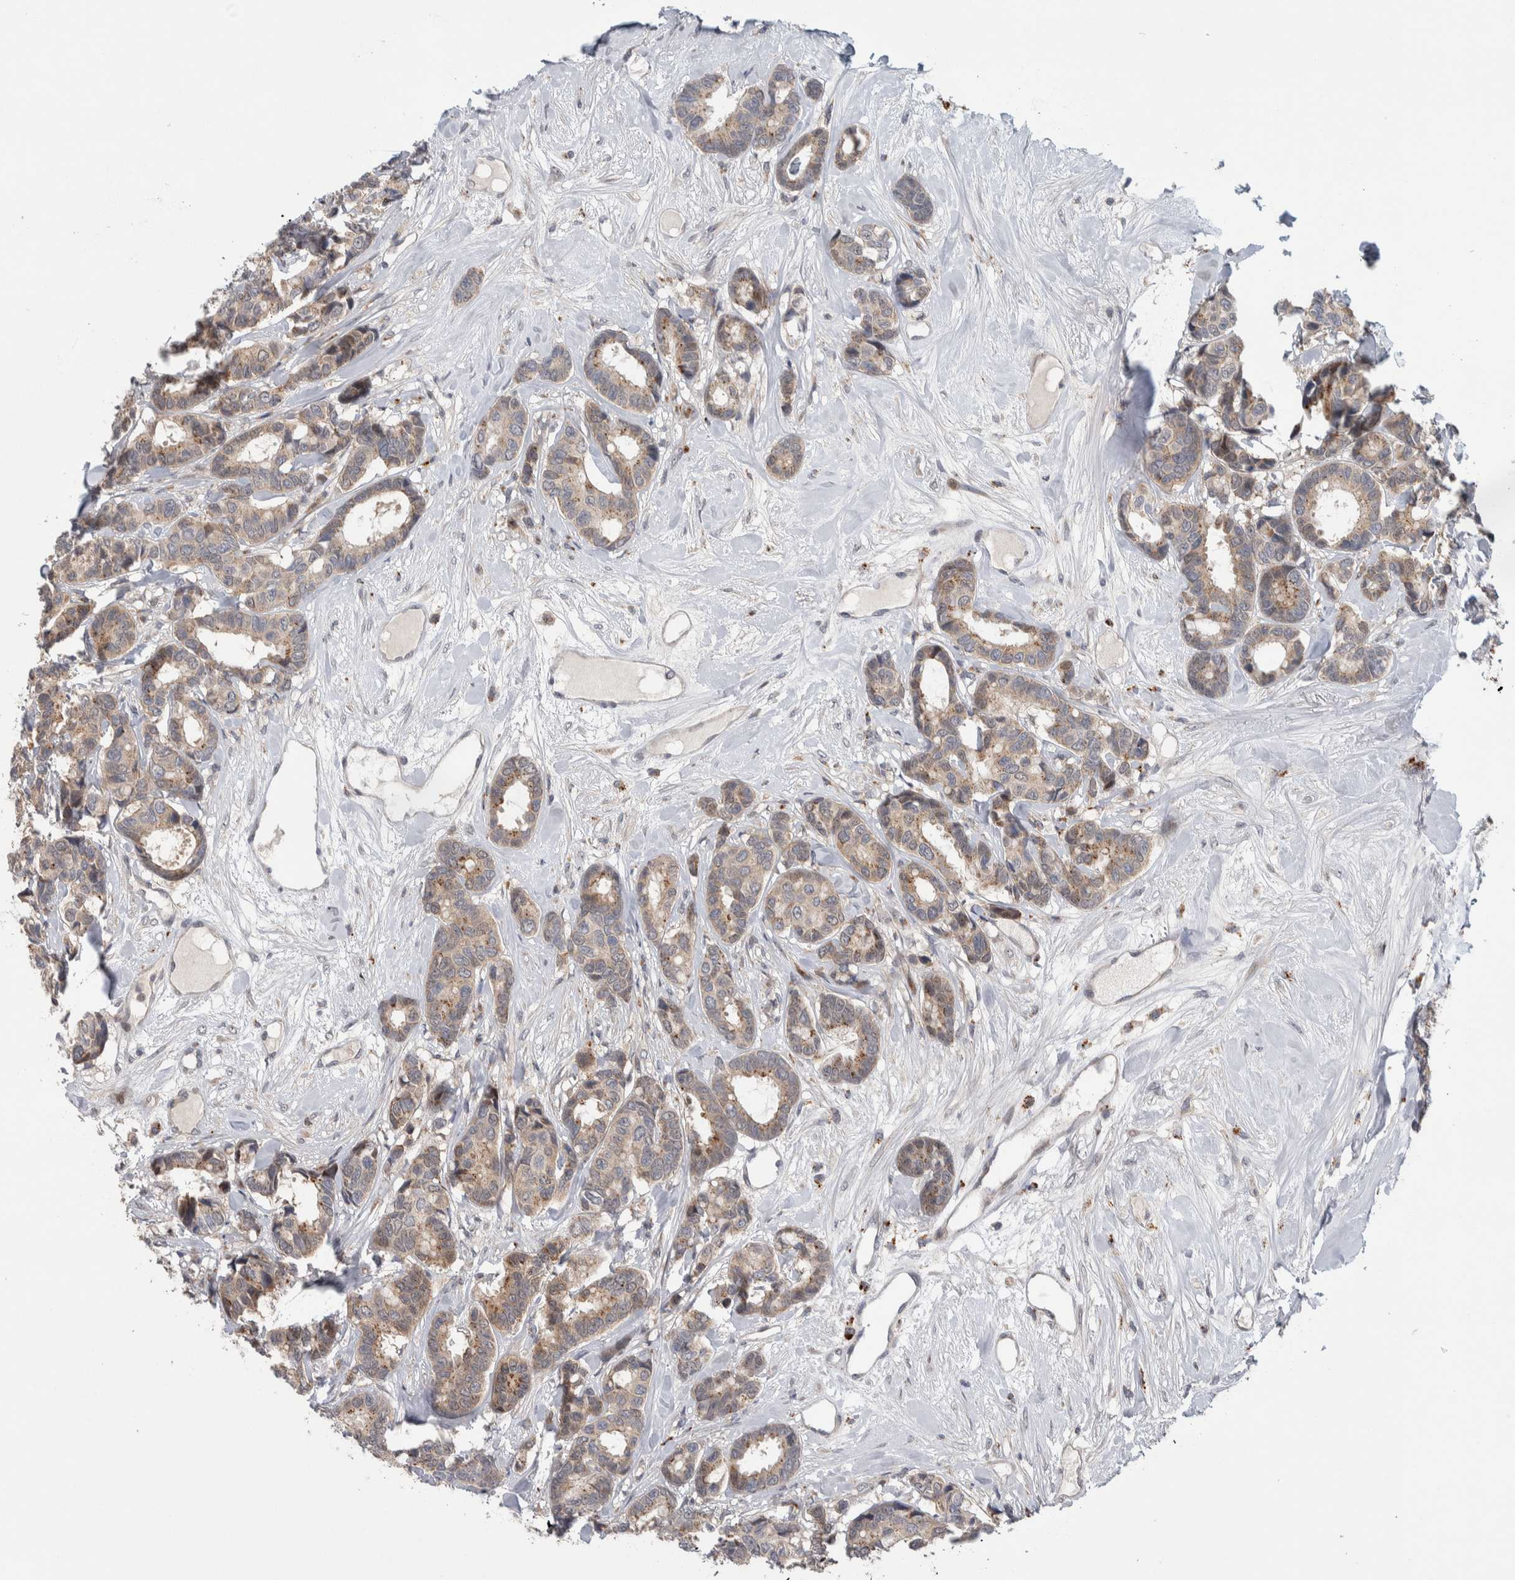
{"staining": {"intensity": "weak", "quantity": ">75%", "location": "cytoplasmic/membranous"}, "tissue": "breast cancer", "cell_type": "Tumor cells", "image_type": "cancer", "snomed": [{"axis": "morphology", "description": "Duct carcinoma"}, {"axis": "topography", "description": "Breast"}], "caption": "High-magnification brightfield microscopy of breast cancer stained with DAB (brown) and counterstained with hematoxylin (blue). tumor cells exhibit weak cytoplasmic/membranous expression is present in about>75% of cells. (DAB (3,3'-diaminobenzidine) IHC with brightfield microscopy, high magnification).", "gene": "PRRG4", "patient": {"sex": "female", "age": 87}}